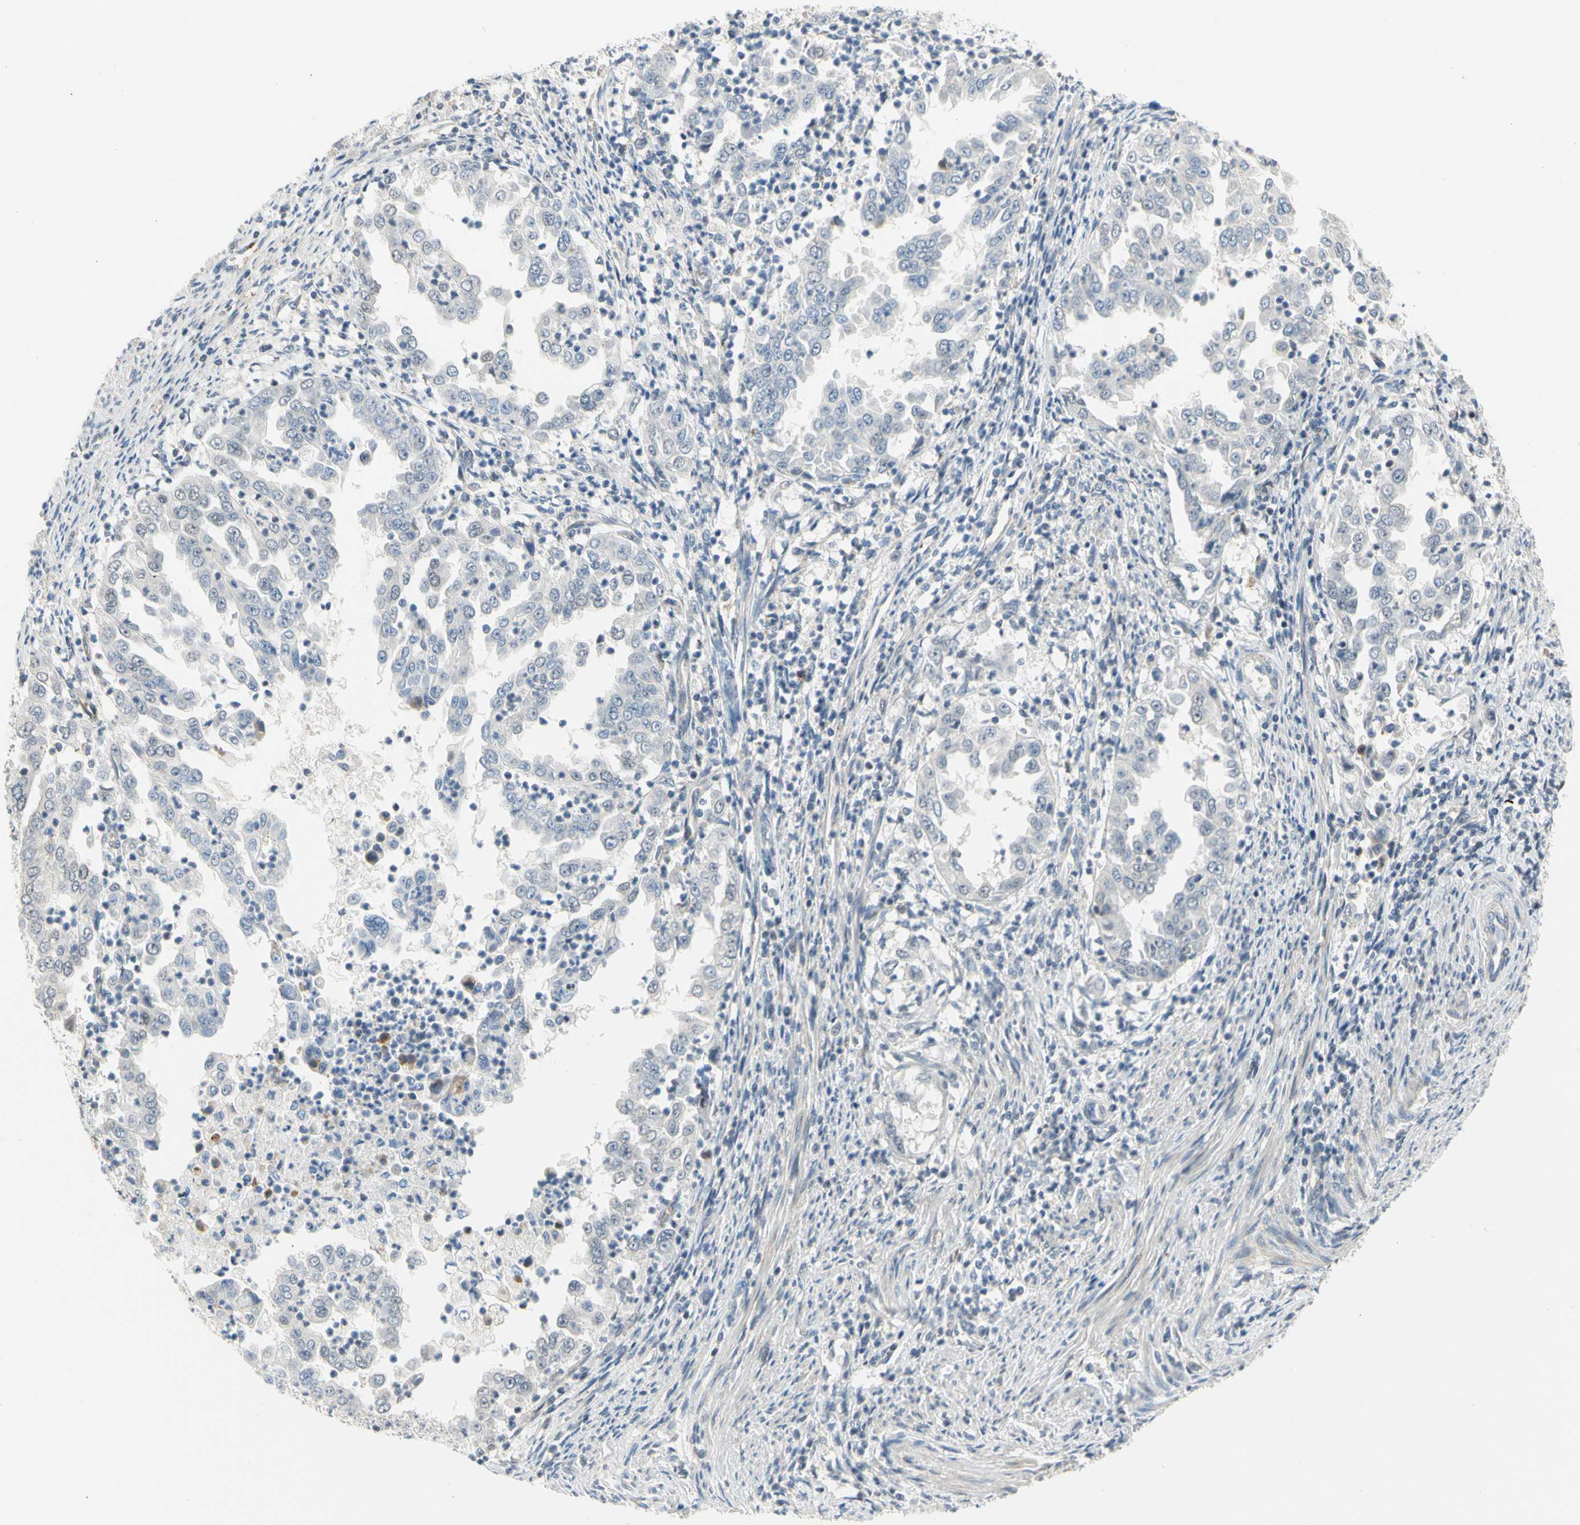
{"staining": {"intensity": "weak", "quantity": "<25%", "location": "nuclear"}, "tissue": "endometrial cancer", "cell_type": "Tumor cells", "image_type": "cancer", "snomed": [{"axis": "morphology", "description": "Adenocarcinoma, NOS"}, {"axis": "topography", "description": "Endometrium"}], "caption": "The micrograph demonstrates no staining of tumor cells in adenocarcinoma (endometrial).", "gene": "IMPG2", "patient": {"sex": "female", "age": 85}}